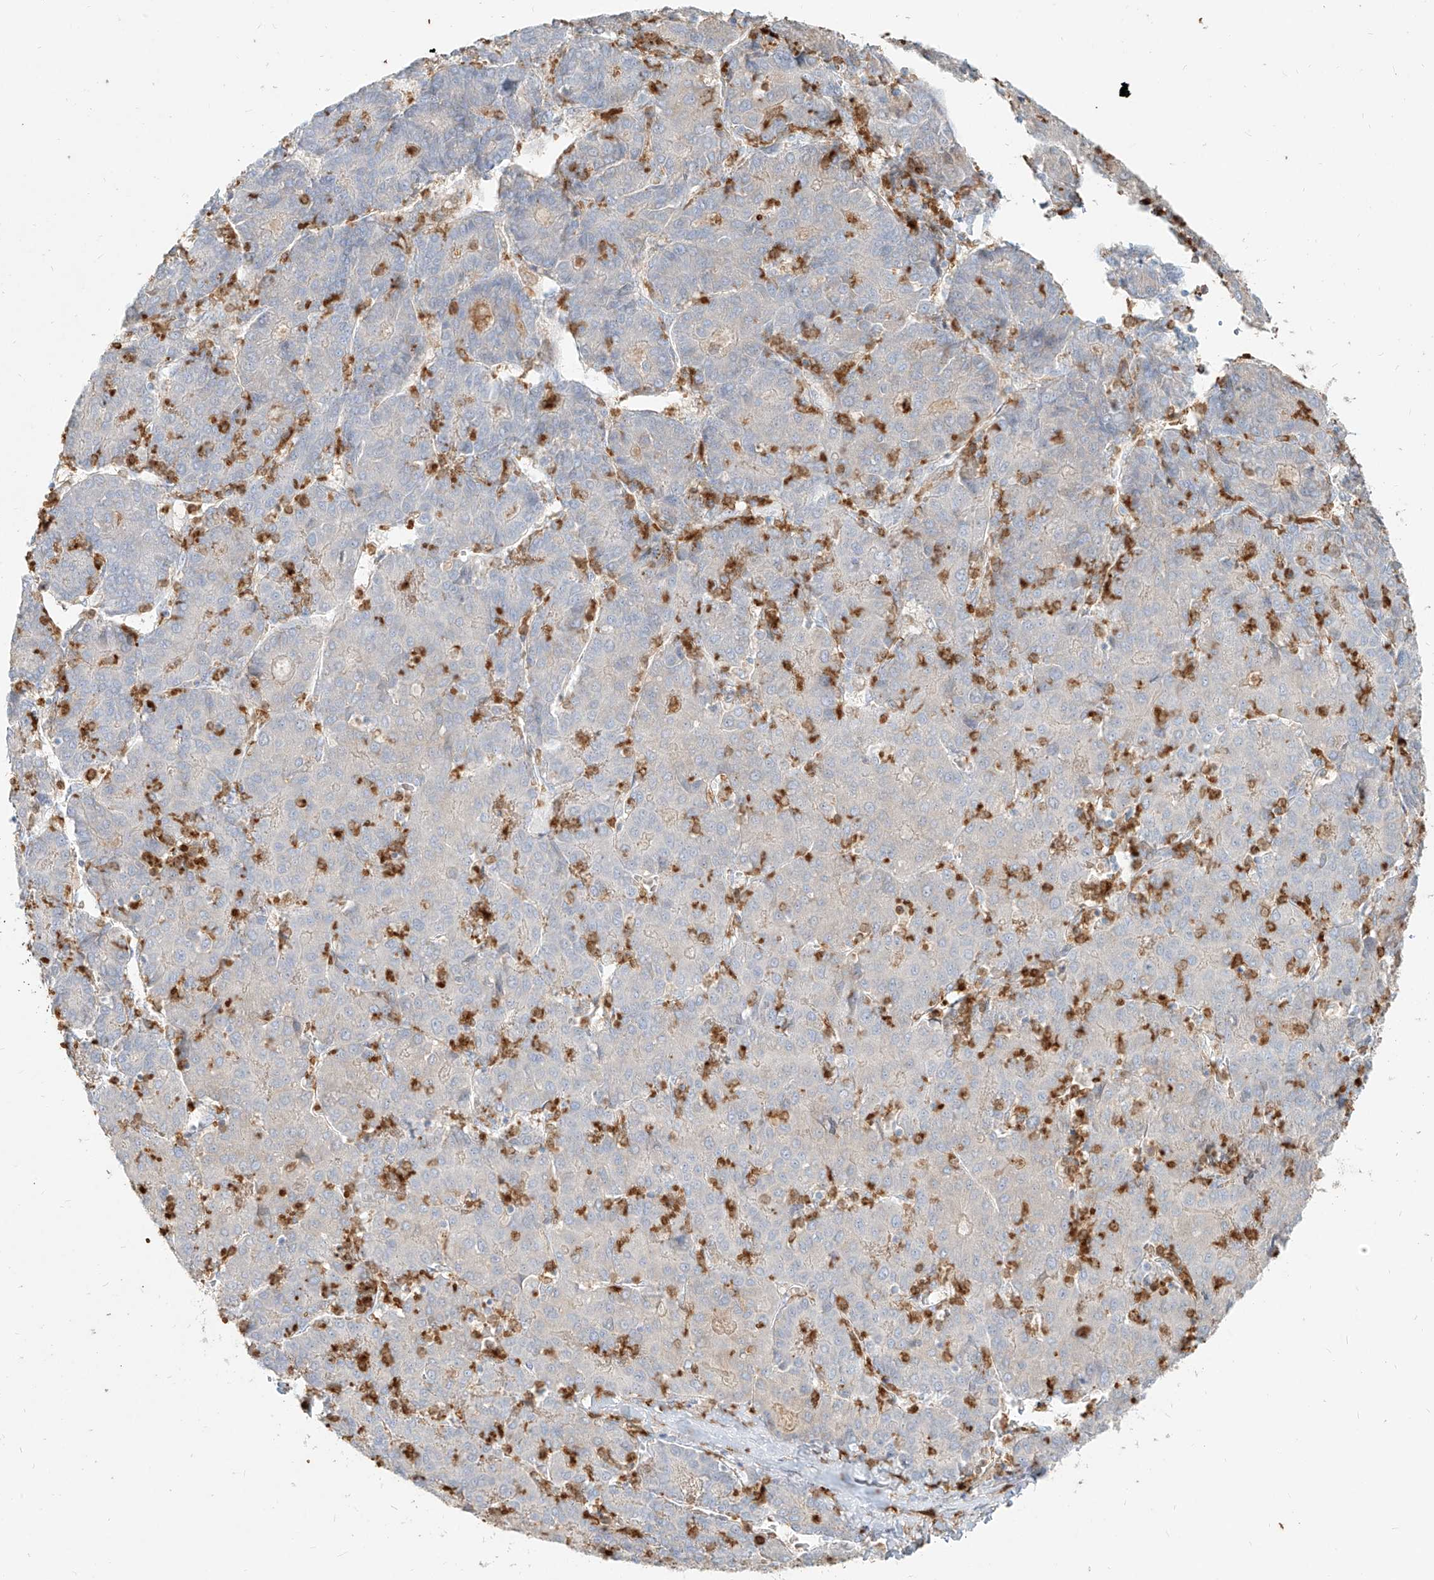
{"staining": {"intensity": "negative", "quantity": "none", "location": "none"}, "tissue": "liver cancer", "cell_type": "Tumor cells", "image_type": "cancer", "snomed": [{"axis": "morphology", "description": "Carcinoma, Hepatocellular, NOS"}, {"axis": "topography", "description": "Liver"}], "caption": "A high-resolution image shows immunohistochemistry staining of liver cancer (hepatocellular carcinoma), which shows no significant positivity in tumor cells. (DAB (3,3'-diaminobenzidine) immunohistochemistry (IHC), high magnification).", "gene": "PGD", "patient": {"sex": "male", "age": 65}}